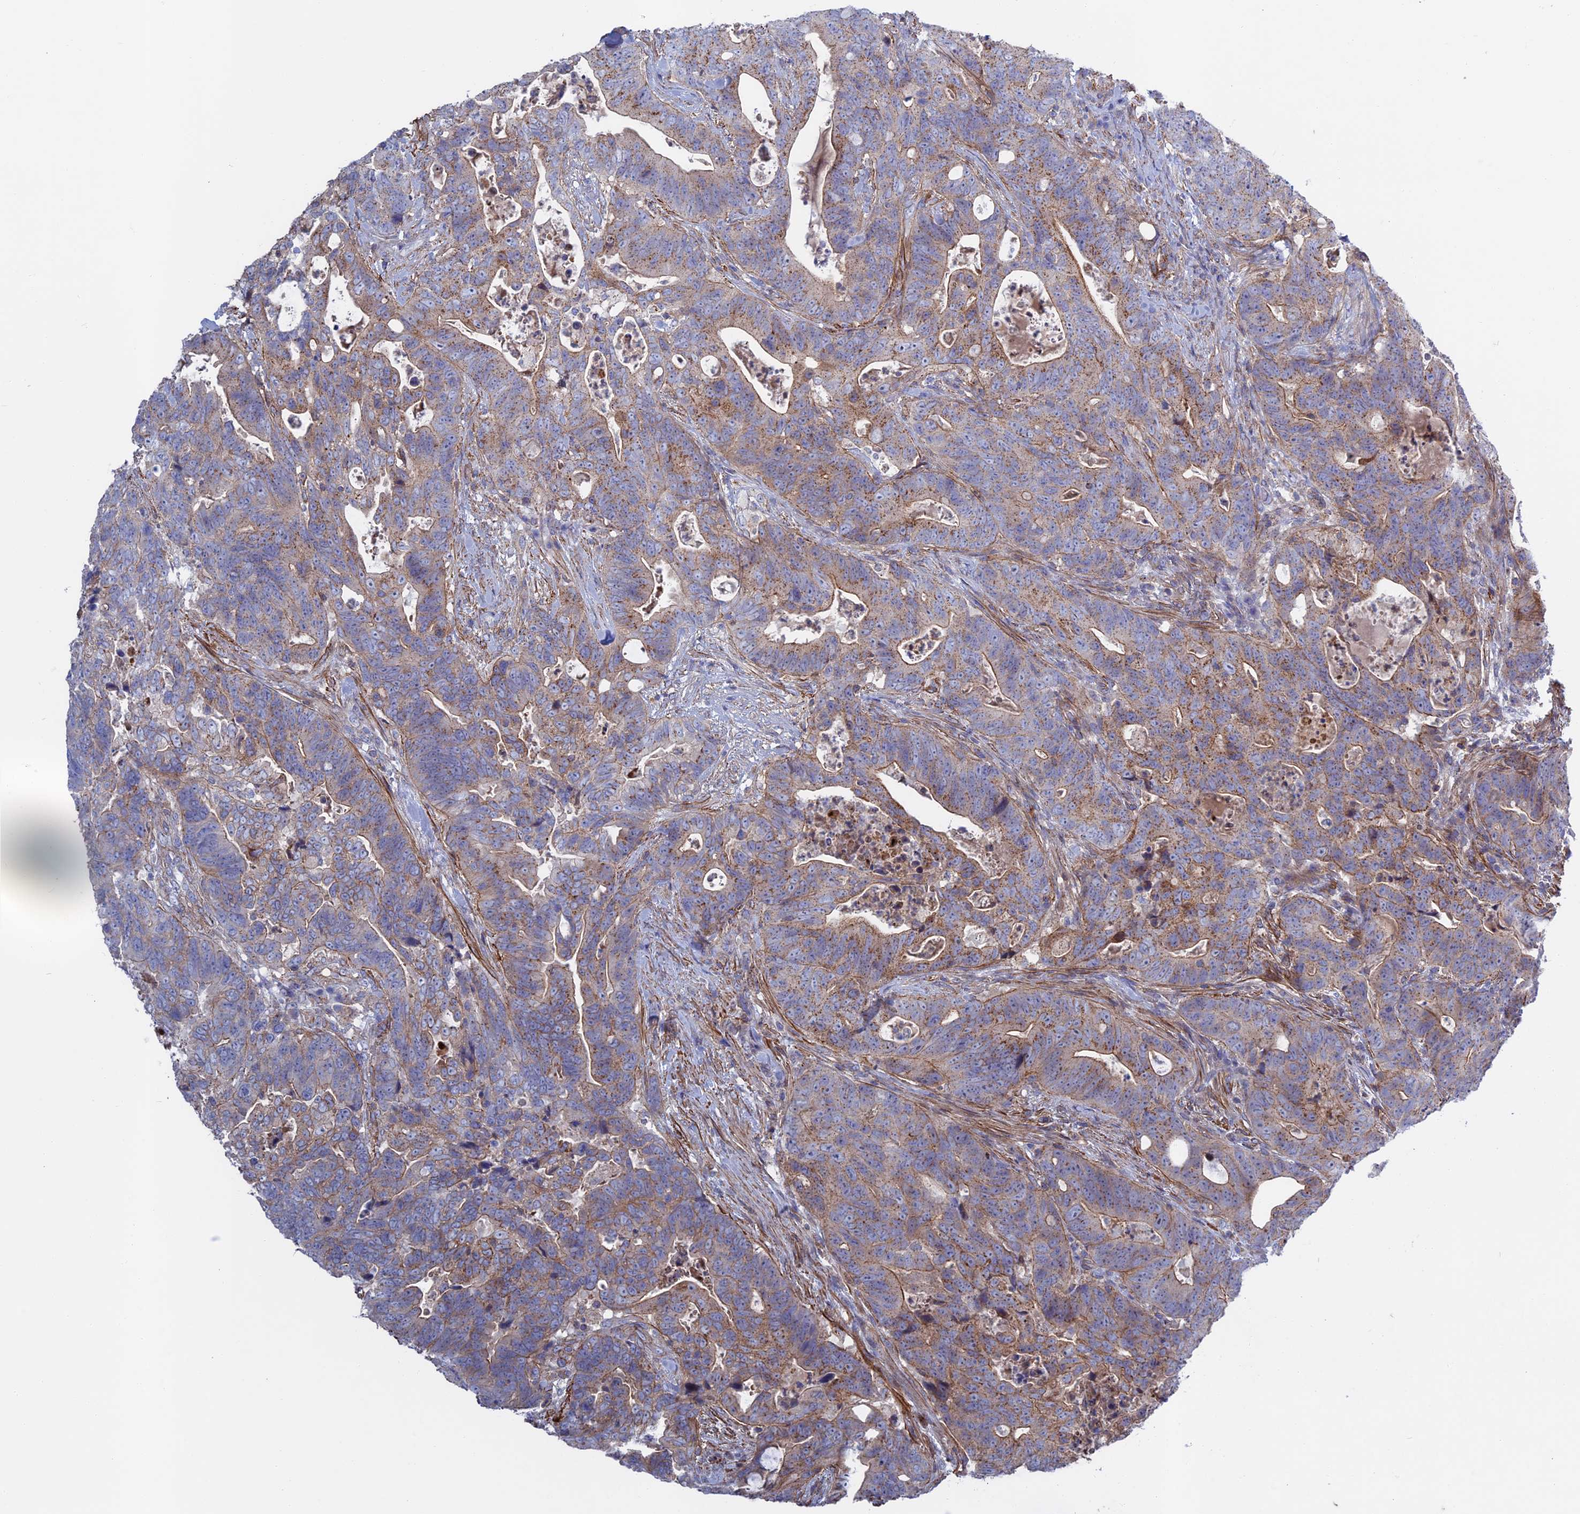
{"staining": {"intensity": "moderate", "quantity": "<25%", "location": "cytoplasmic/membranous"}, "tissue": "colorectal cancer", "cell_type": "Tumor cells", "image_type": "cancer", "snomed": [{"axis": "morphology", "description": "Adenocarcinoma, NOS"}, {"axis": "topography", "description": "Colon"}], "caption": "Protein analysis of colorectal adenocarcinoma tissue exhibits moderate cytoplasmic/membranous staining in about <25% of tumor cells. (DAB (3,3'-diaminobenzidine) = brown stain, brightfield microscopy at high magnification).", "gene": "LYPD5", "patient": {"sex": "female", "age": 82}}